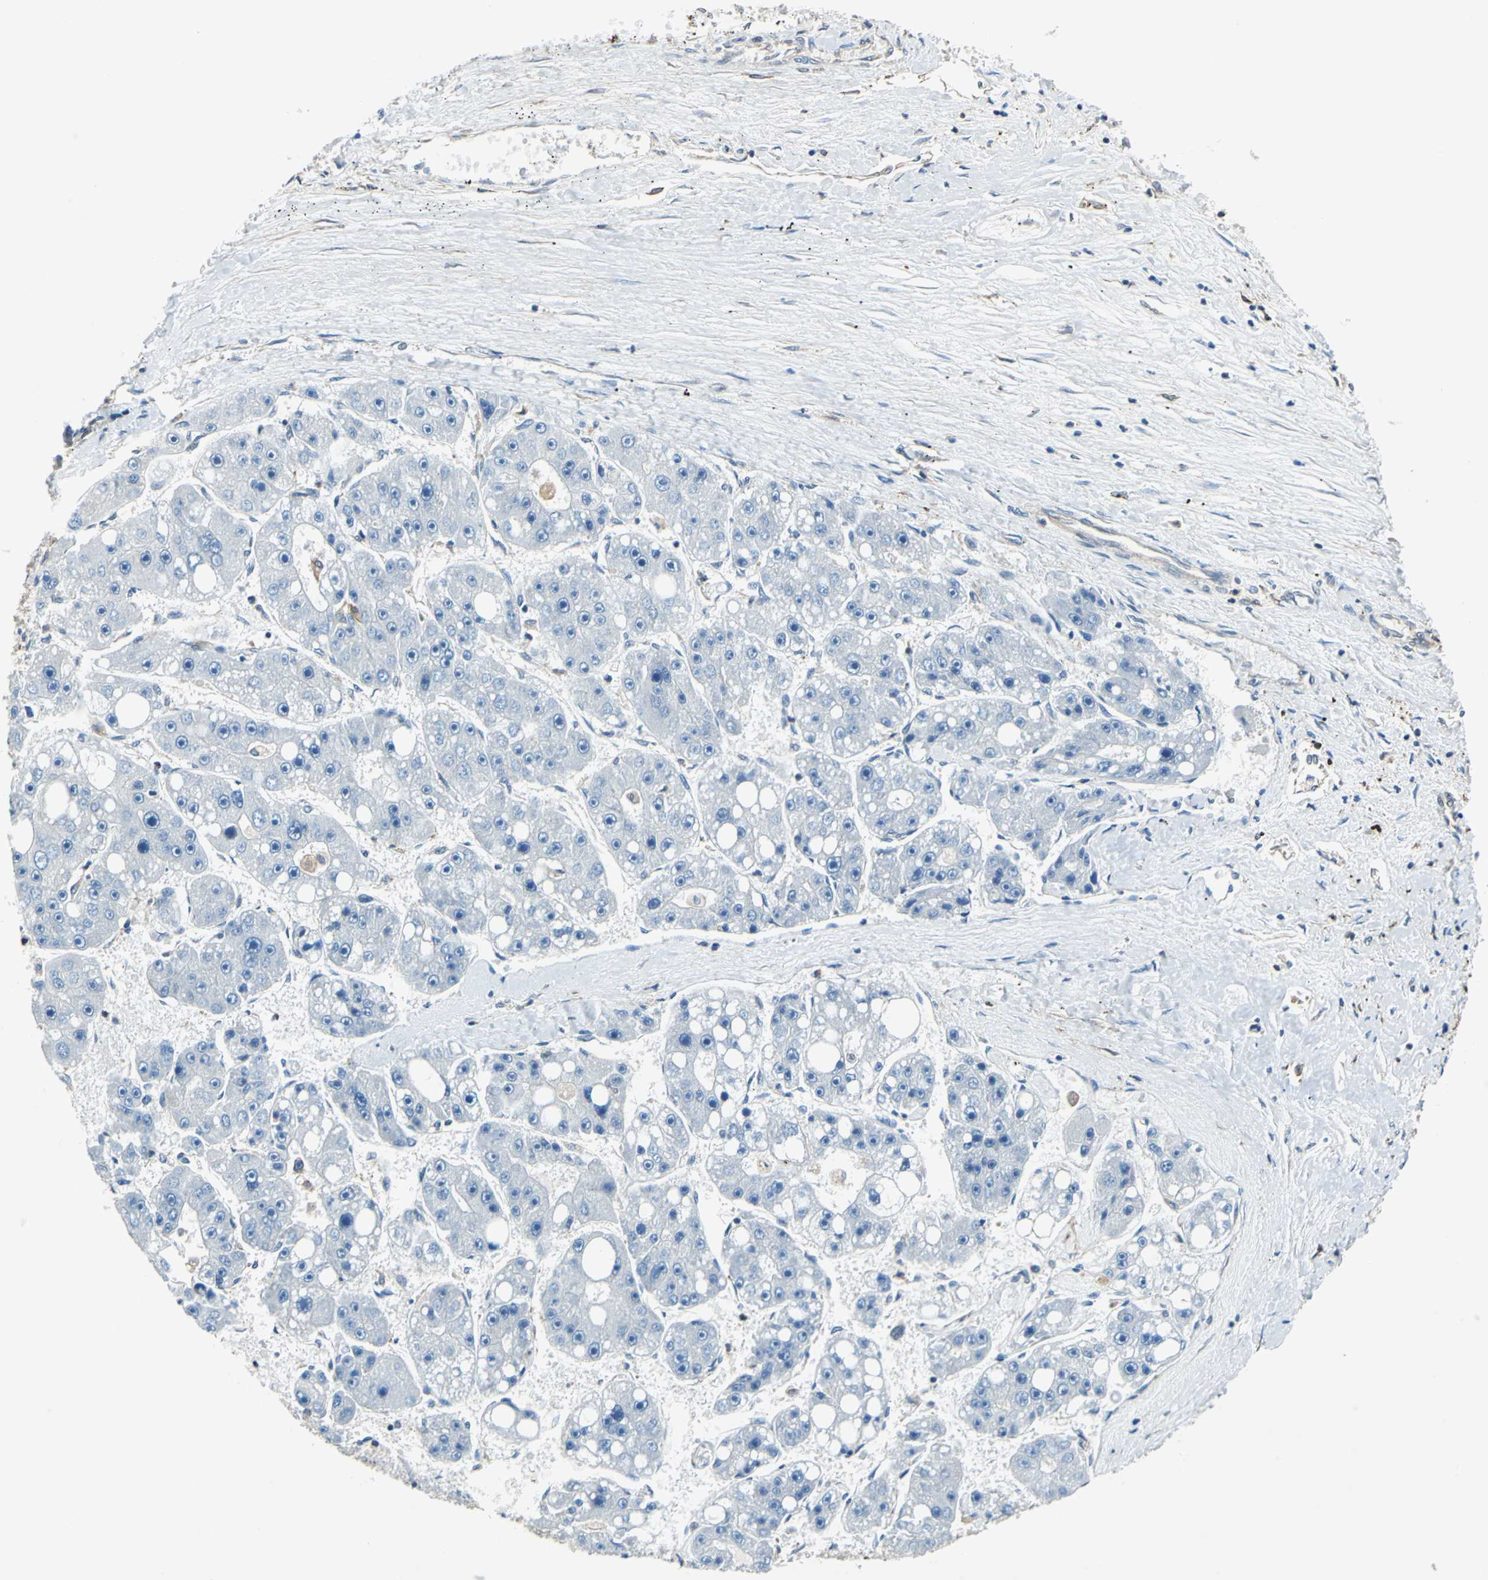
{"staining": {"intensity": "negative", "quantity": "none", "location": "none"}, "tissue": "liver cancer", "cell_type": "Tumor cells", "image_type": "cancer", "snomed": [{"axis": "morphology", "description": "Carcinoma, Hepatocellular, NOS"}, {"axis": "topography", "description": "Liver"}], "caption": "This is a image of immunohistochemistry staining of hepatocellular carcinoma (liver), which shows no positivity in tumor cells.", "gene": "ARPC3", "patient": {"sex": "female", "age": 61}}